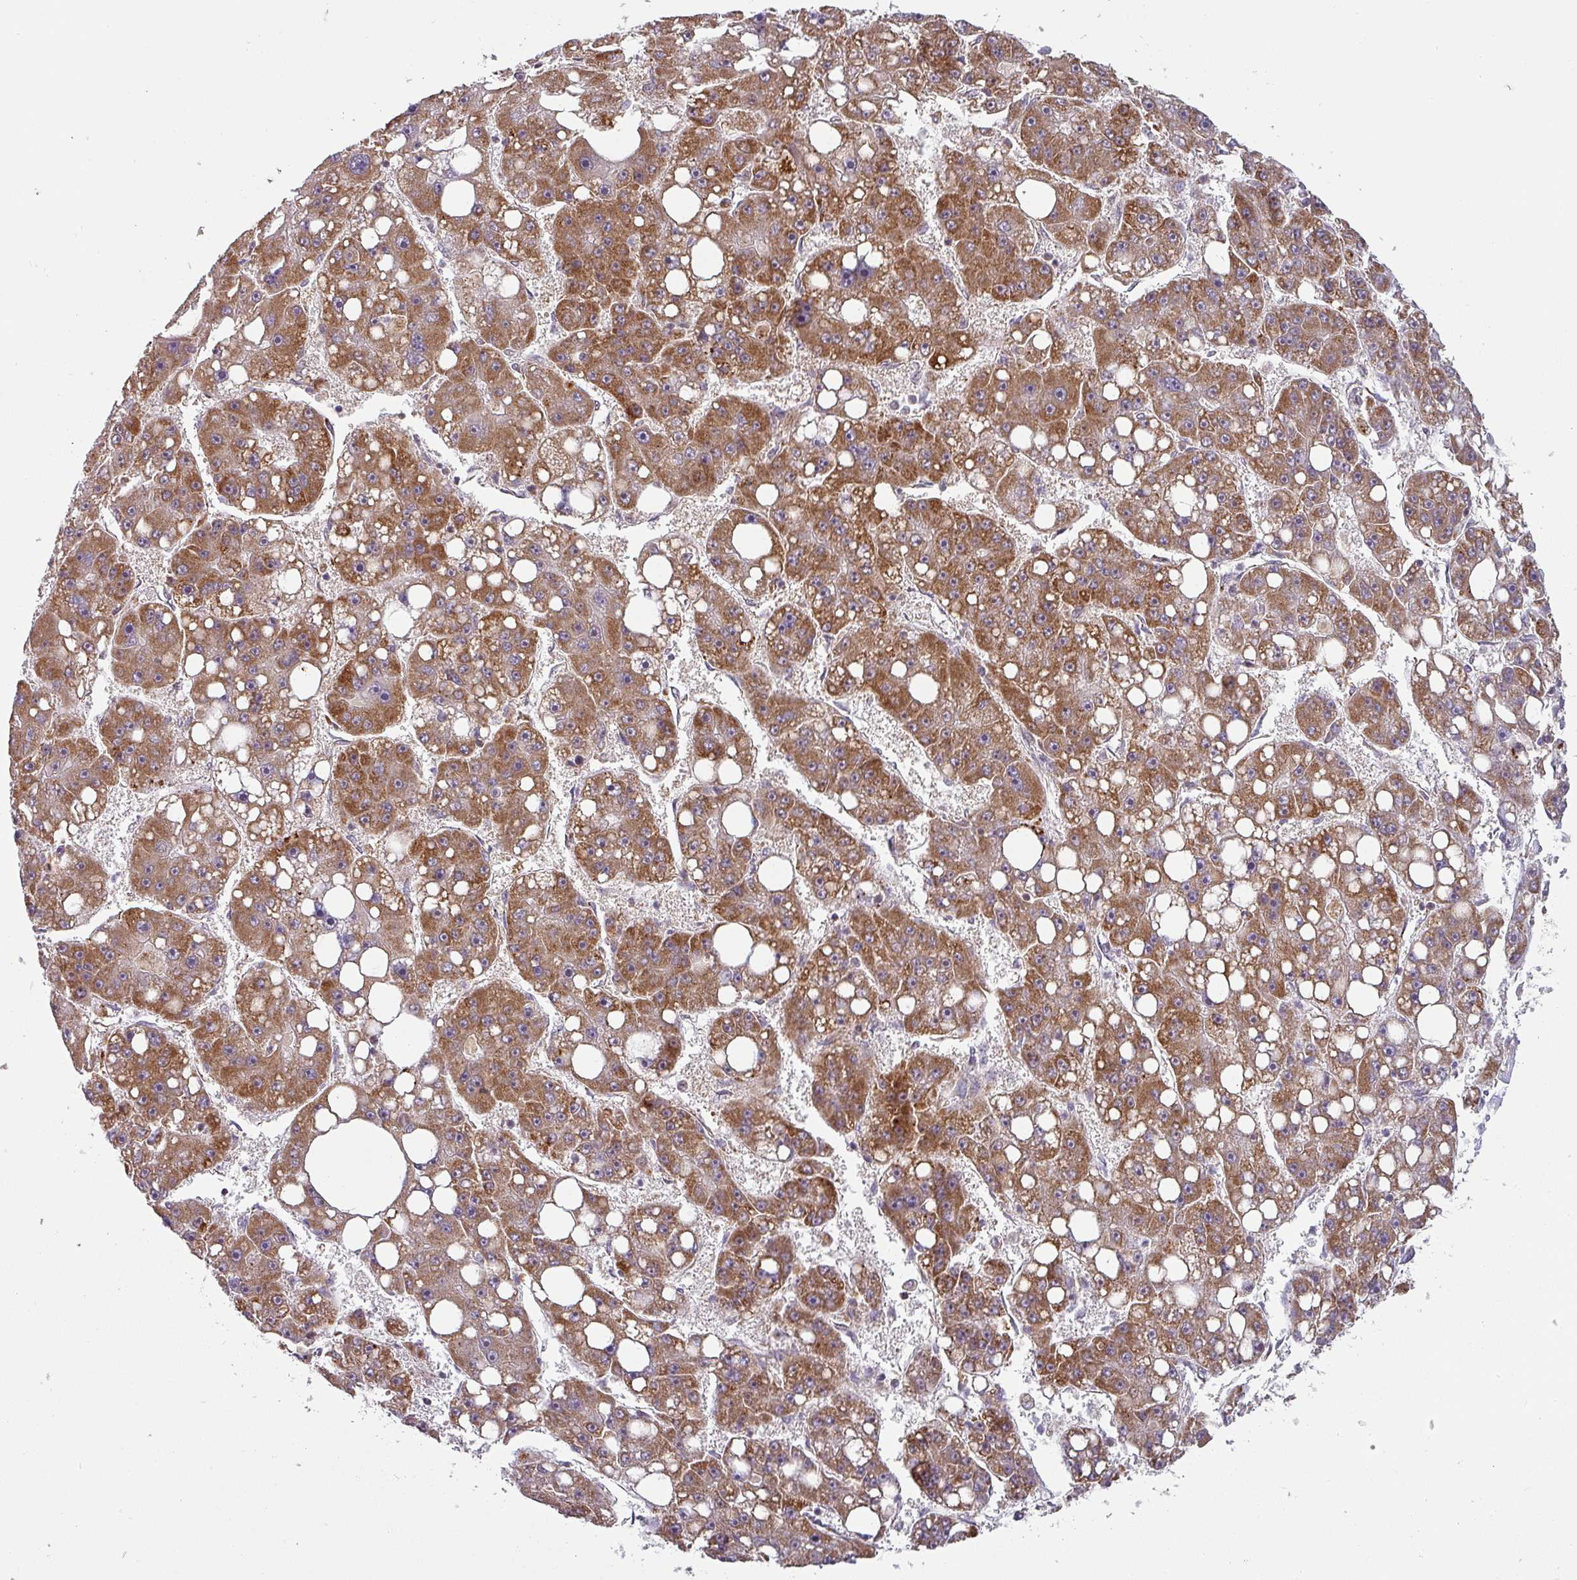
{"staining": {"intensity": "strong", "quantity": ">75%", "location": "cytoplasmic/membranous"}, "tissue": "liver cancer", "cell_type": "Tumor cells", "image_type": "cancer", "snomed": [{"axis": "morphology", "description": "Carcinoma, Hepatocellular, NOS"}, {"axis": "topography", "description": "Liver"}], "caption": "Tumor cells exhibit strong cytoplasmic/membranous staining in approximately >75% of cells in hepatocellular carcinoma (liver). The staining was performed using DAB to visualize the protein expression in brown, while the nuclei were stained in blue with hematoxylin (Magnification: 20x).", "gene": "MRPS16", "patient": {"sex": "female", "age": 61}}